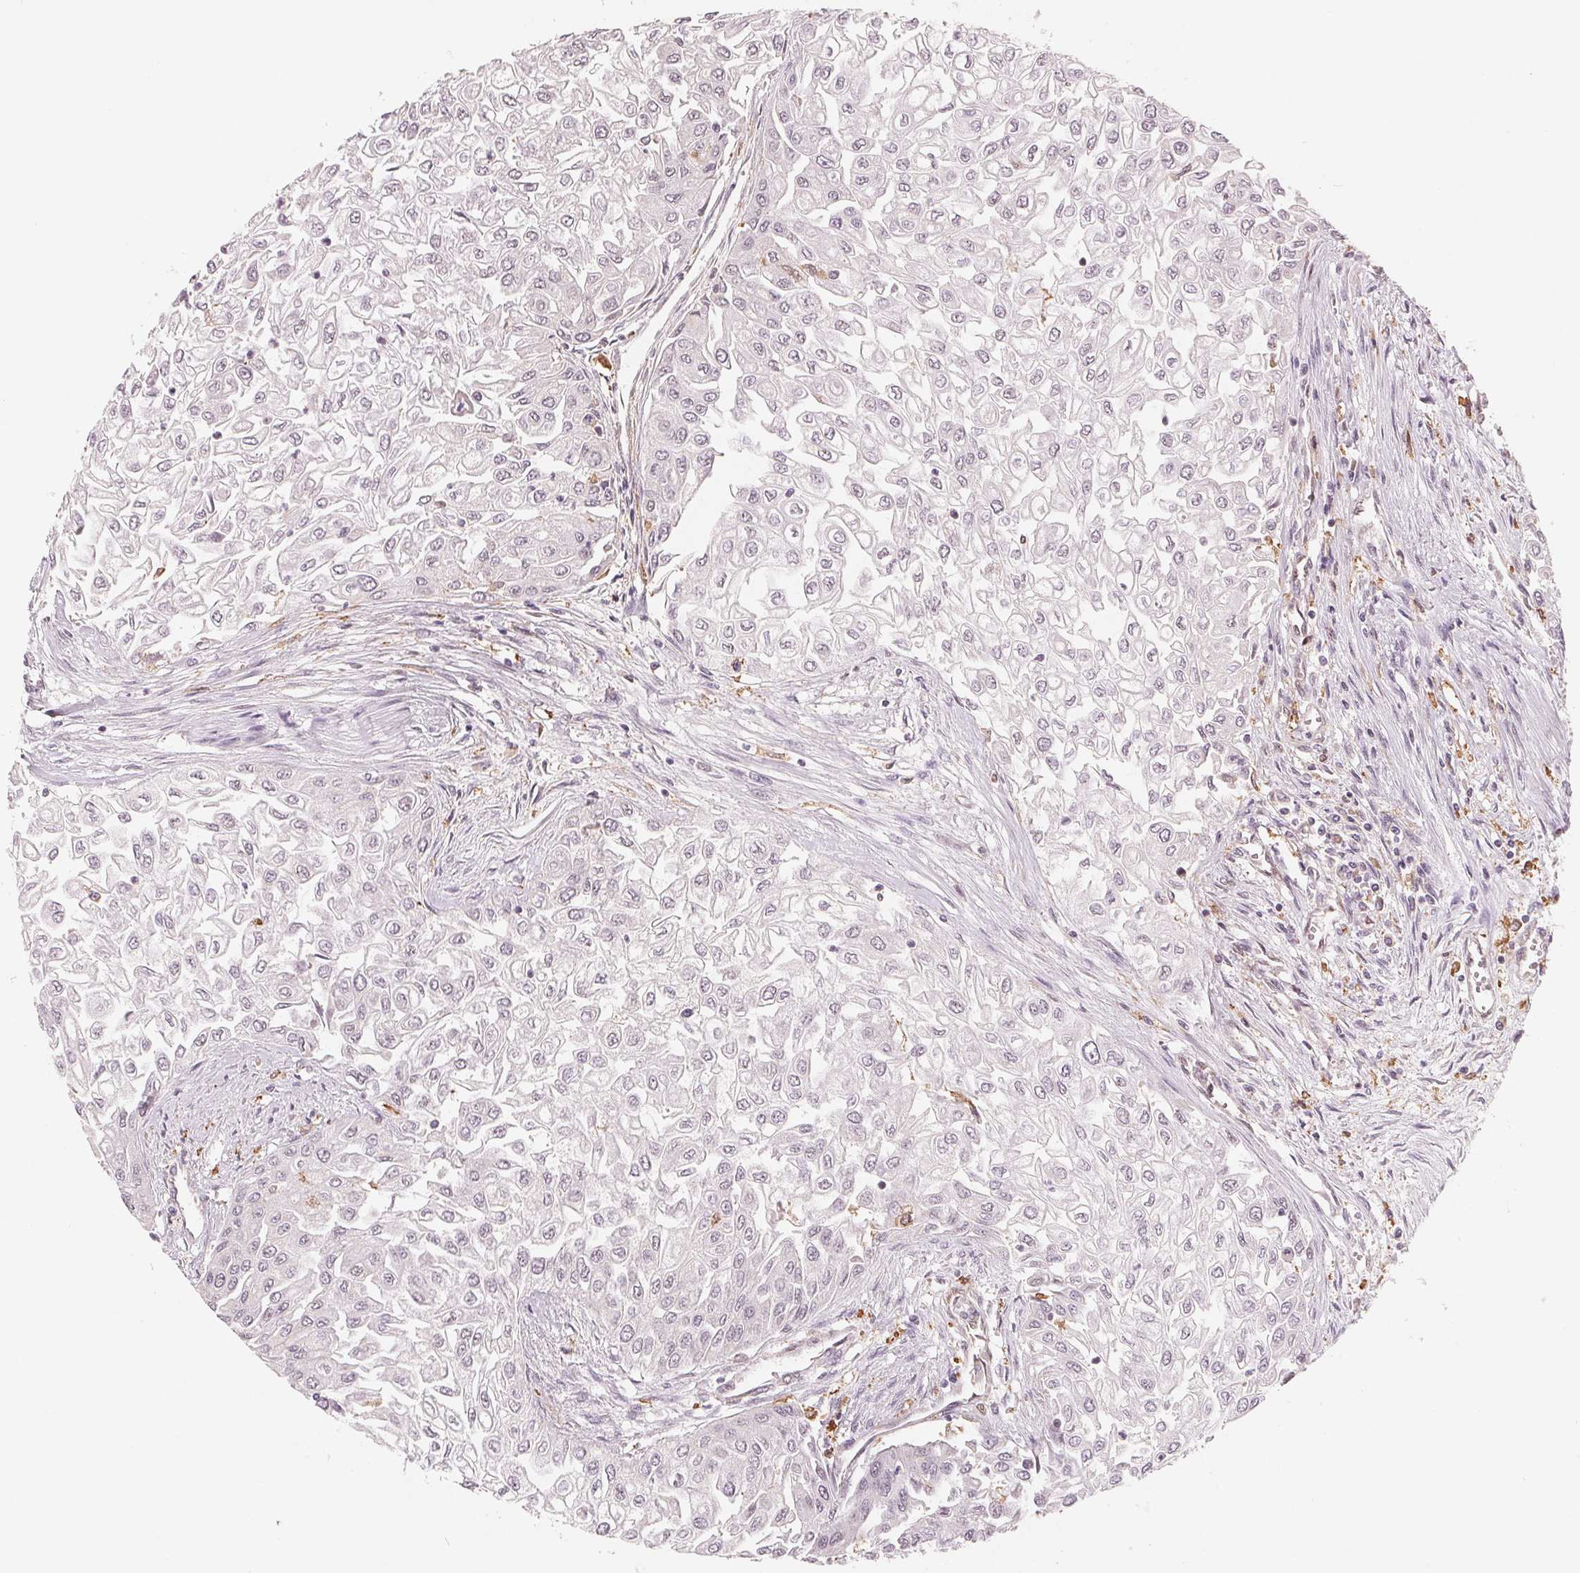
{"staining": {"intensity": "negative", "quantity": "none", "location": "none"}, "tissue": "urothelial cancer", "cell_type": "Tumor cells", "image_type": "cancer", "snomed": [{"axis": "morphology", "description": "Urothelial carcinoma, High grade"}, {"axis": "topography", "description": "Urinary bladder"}], "caption": "This is an immunohistochemistry photomicrograph of urothelial cancer. There is no staining in tumor cells.", "gene": "IL9R", "patient": {"sex": "male", "age": 62}}